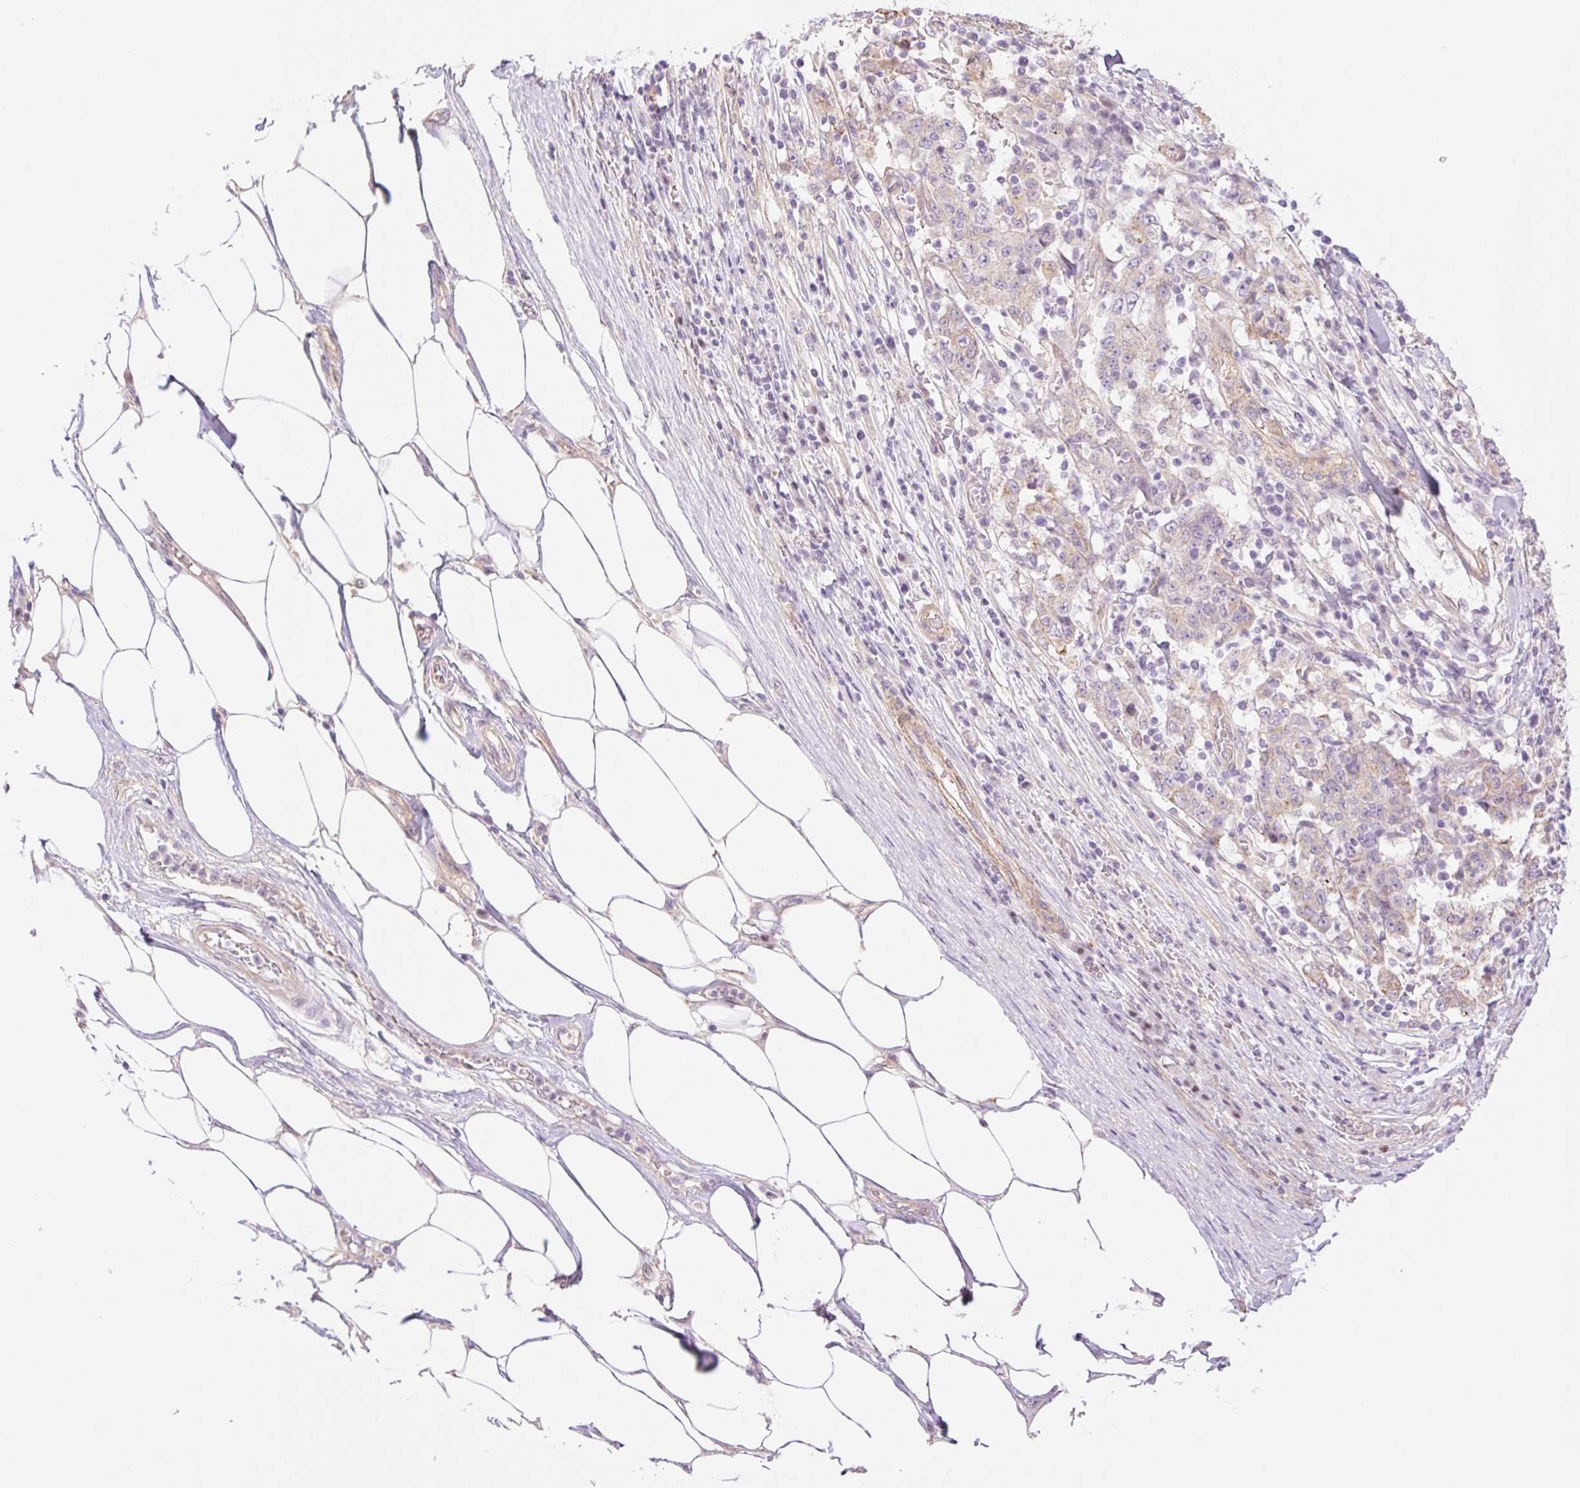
{"staining": {"intensity": "weak", "quantity": "<25%", "location": "cytoplasmic/membranous"}, "tissue": "stomach cancer", "cell_type": "Tumor cells", "image_type": "cancer", "snomed": [{"axis": "morphology", "description": "Adenocarcinoma, NOS"}, {"axis": "topography", "description": "Stomach"}], "caption": "The photomicrograph exhibits no significant positivity in tumor cells of stomach cancer. (DAB immunohistochemistry (IHC) with hematoxylin counter stain).", "gene": "NLRP5", "patient": {"sex": "male", "age": 59}}